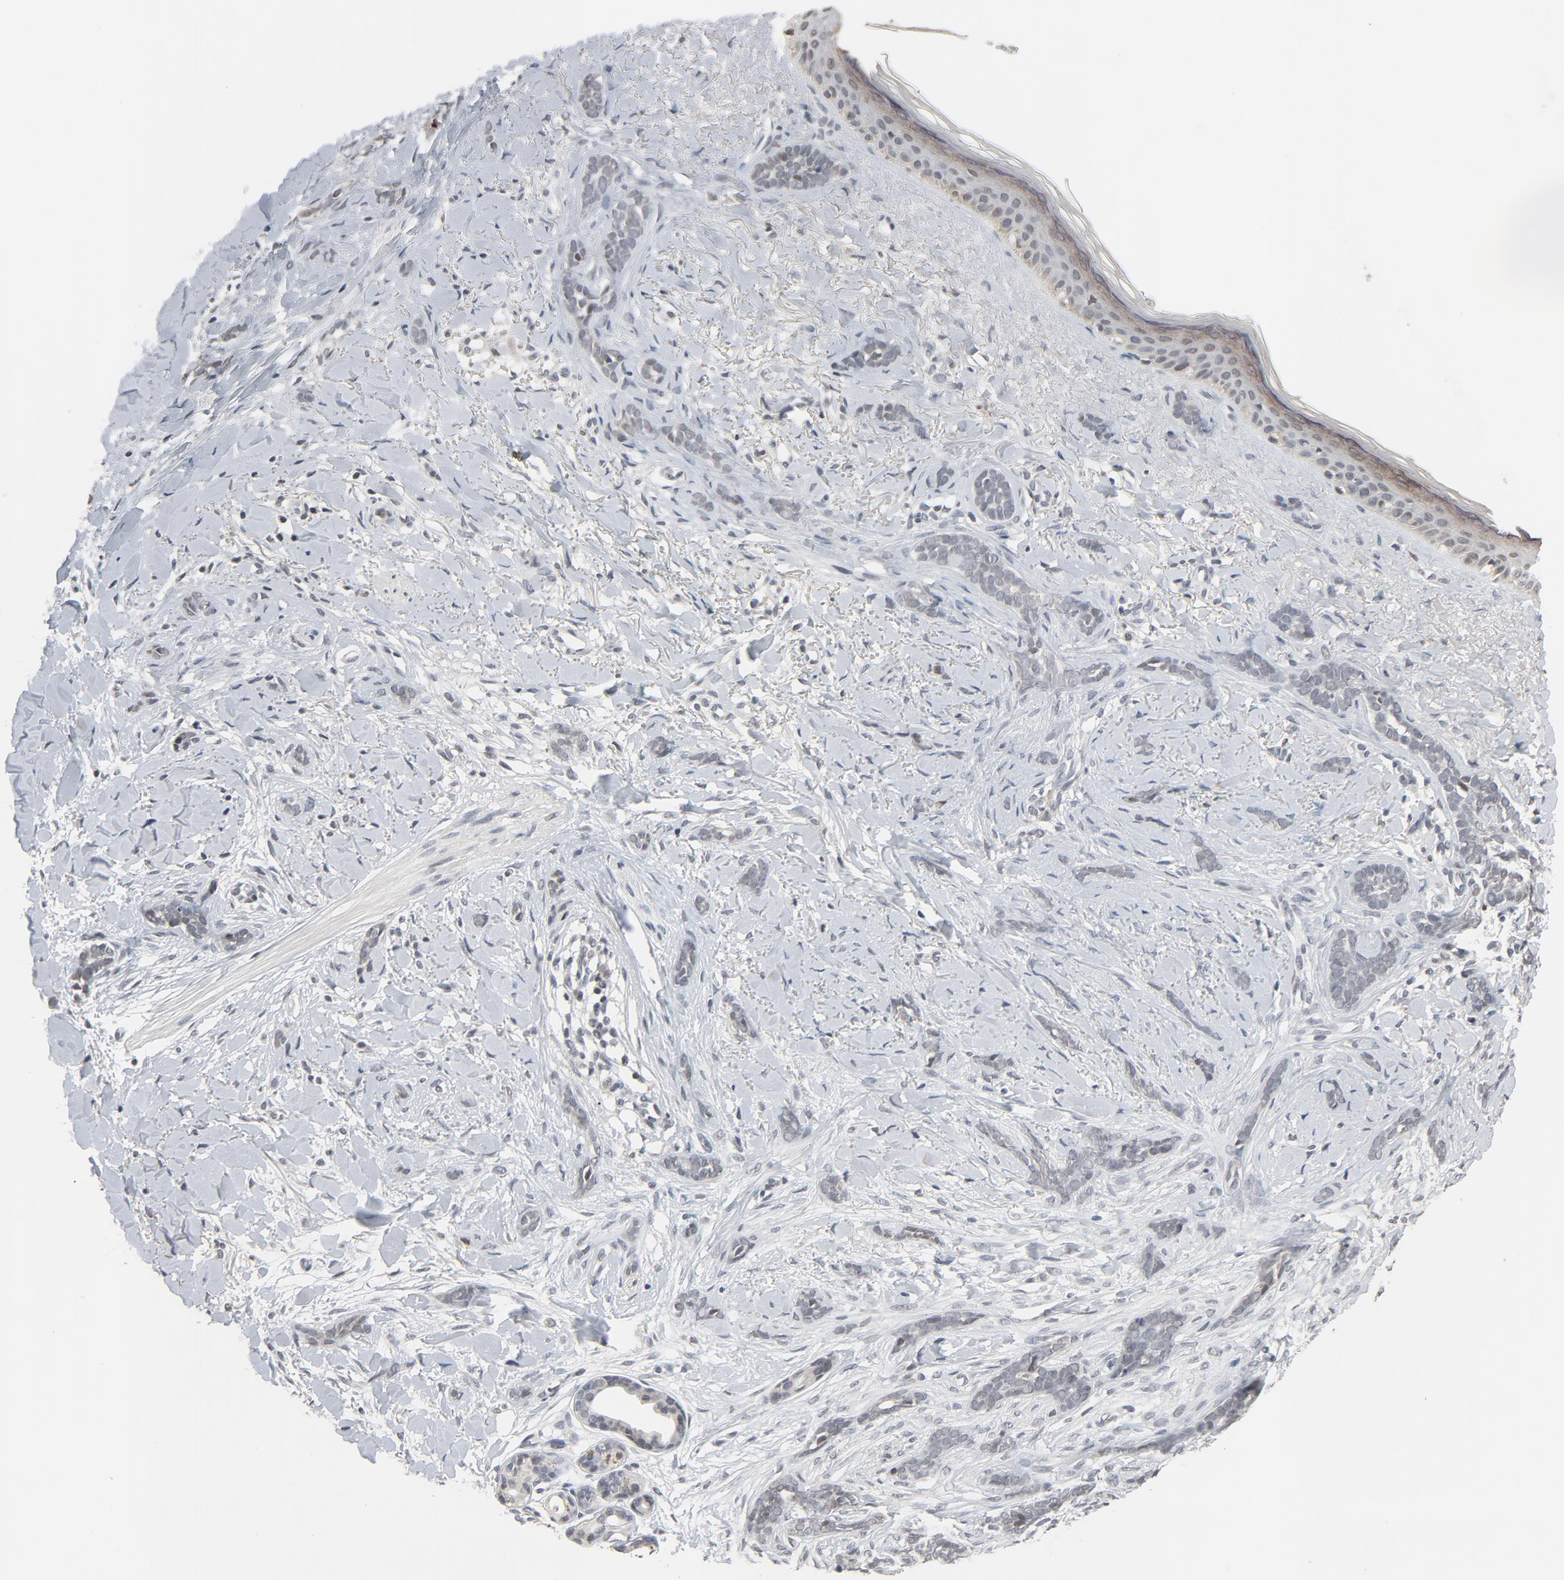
{"staining": {"intensity": "negative", "quantity": "none", "location": "none"}, "tissue": "skin cancer", "cell_type": "Tumor cells", "image_type": "cancer", "snomed": [{"axis": "morphology", "description": "Basal cell carcinoma"}, {"axis": "topography", "description": "Skin"}], "caption": "An IHC histopathology image of skin cancer (basal cell carcinoma) is shown. There is no staining in tumor cells of skin cancer (basal cell carcinoma).", "gene": "MT3", "patient": {"sex": "female", "age": 37}}